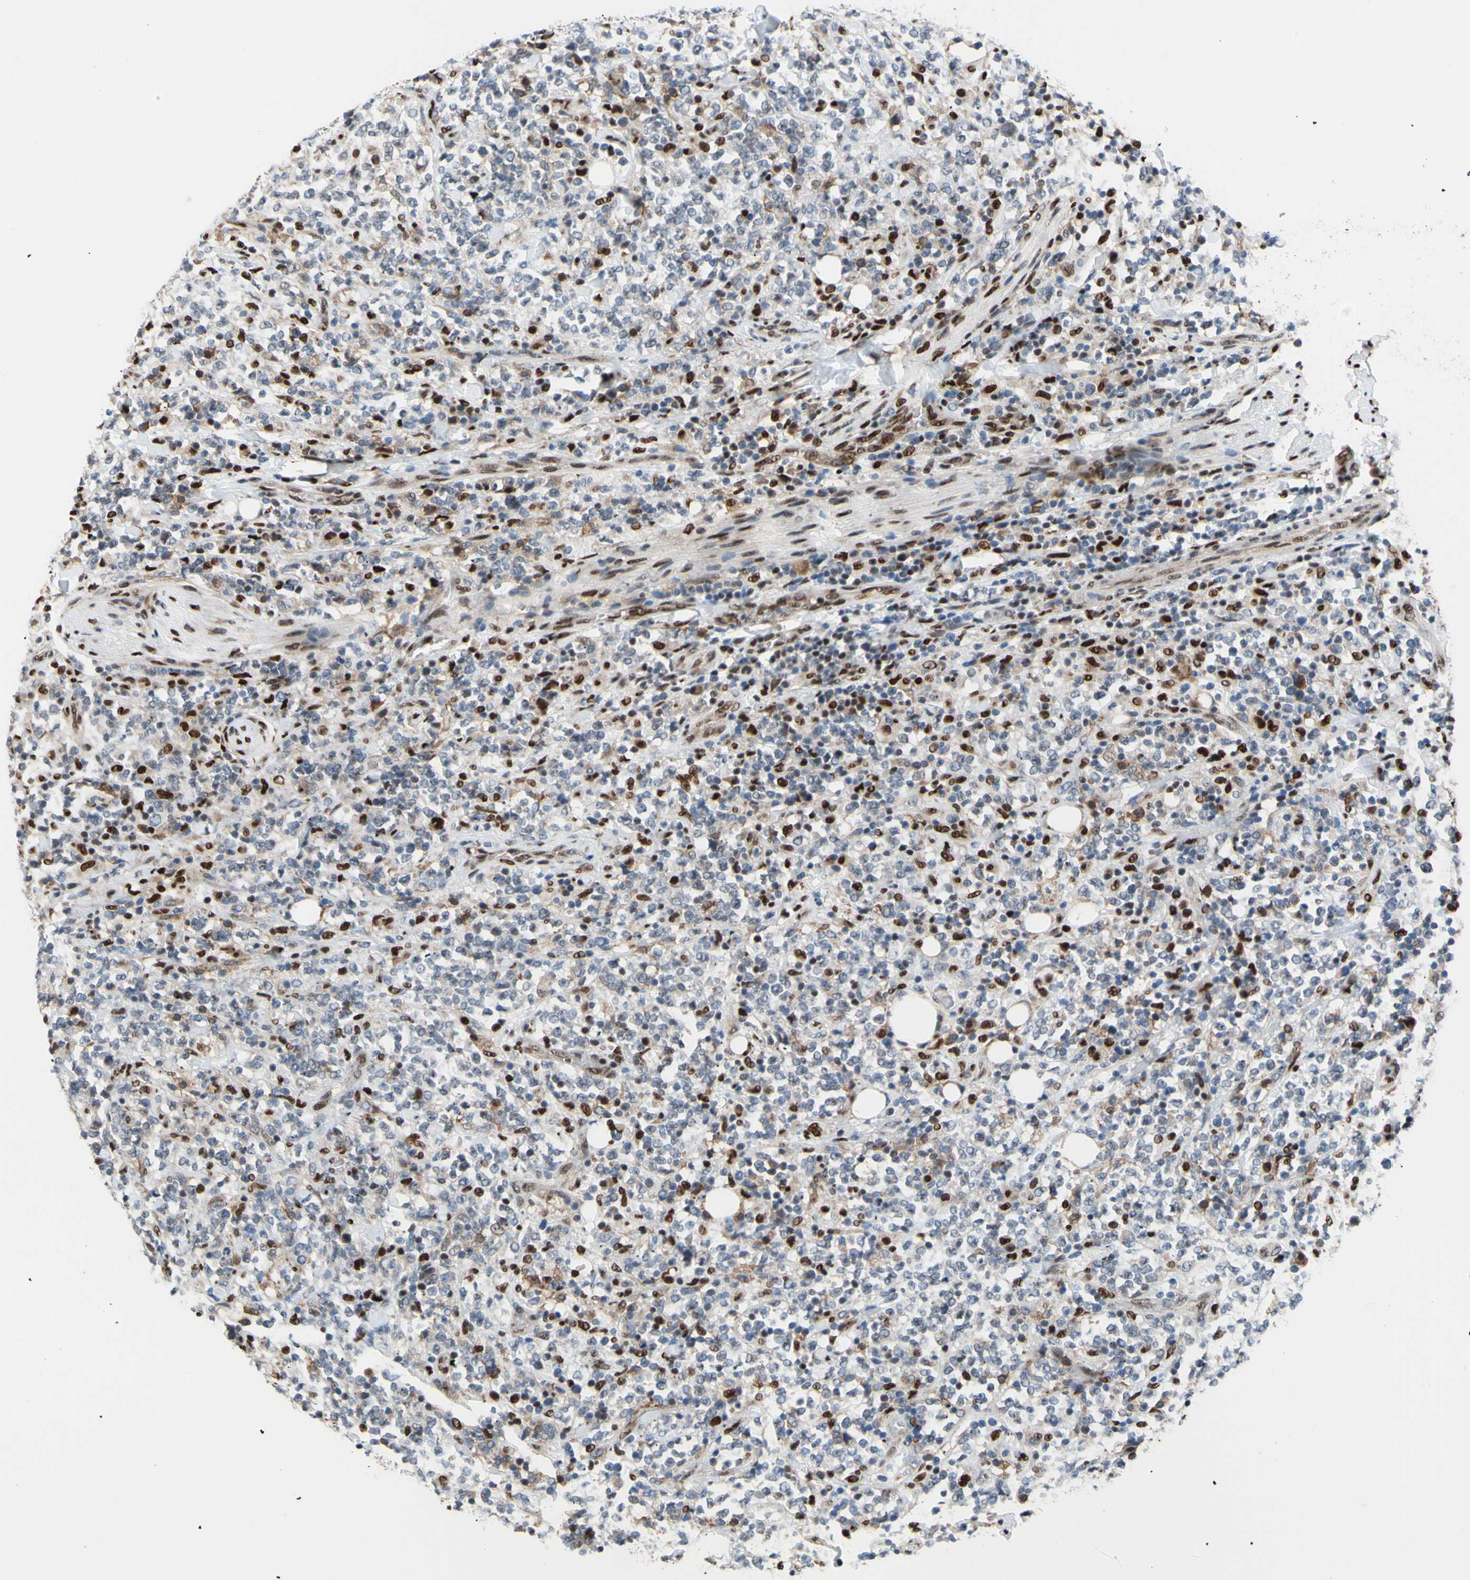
{"staining": {"intensity": "moderate", "quantity": "25%-75%", "location": "nuclear"}, "tissue": "lymphoma", "cell_type": "Tumor cells", "image_type": "cancer", "snomed": [{"axis": "morphology", "description": "Malignant lymphoma, non-Hodgkin's type, High grade"}, {"axis": "topography", "description": "Soft tissue"}], "caption": "Lymphoma stained with DAB immunohistochemistry shows medium levels of moderate nuclear expression in approximately 25%-75% of tumor cells. Nuclei are stained in blue.", "gene": "EED", "patient": {"sex": "male", "age": 18}}